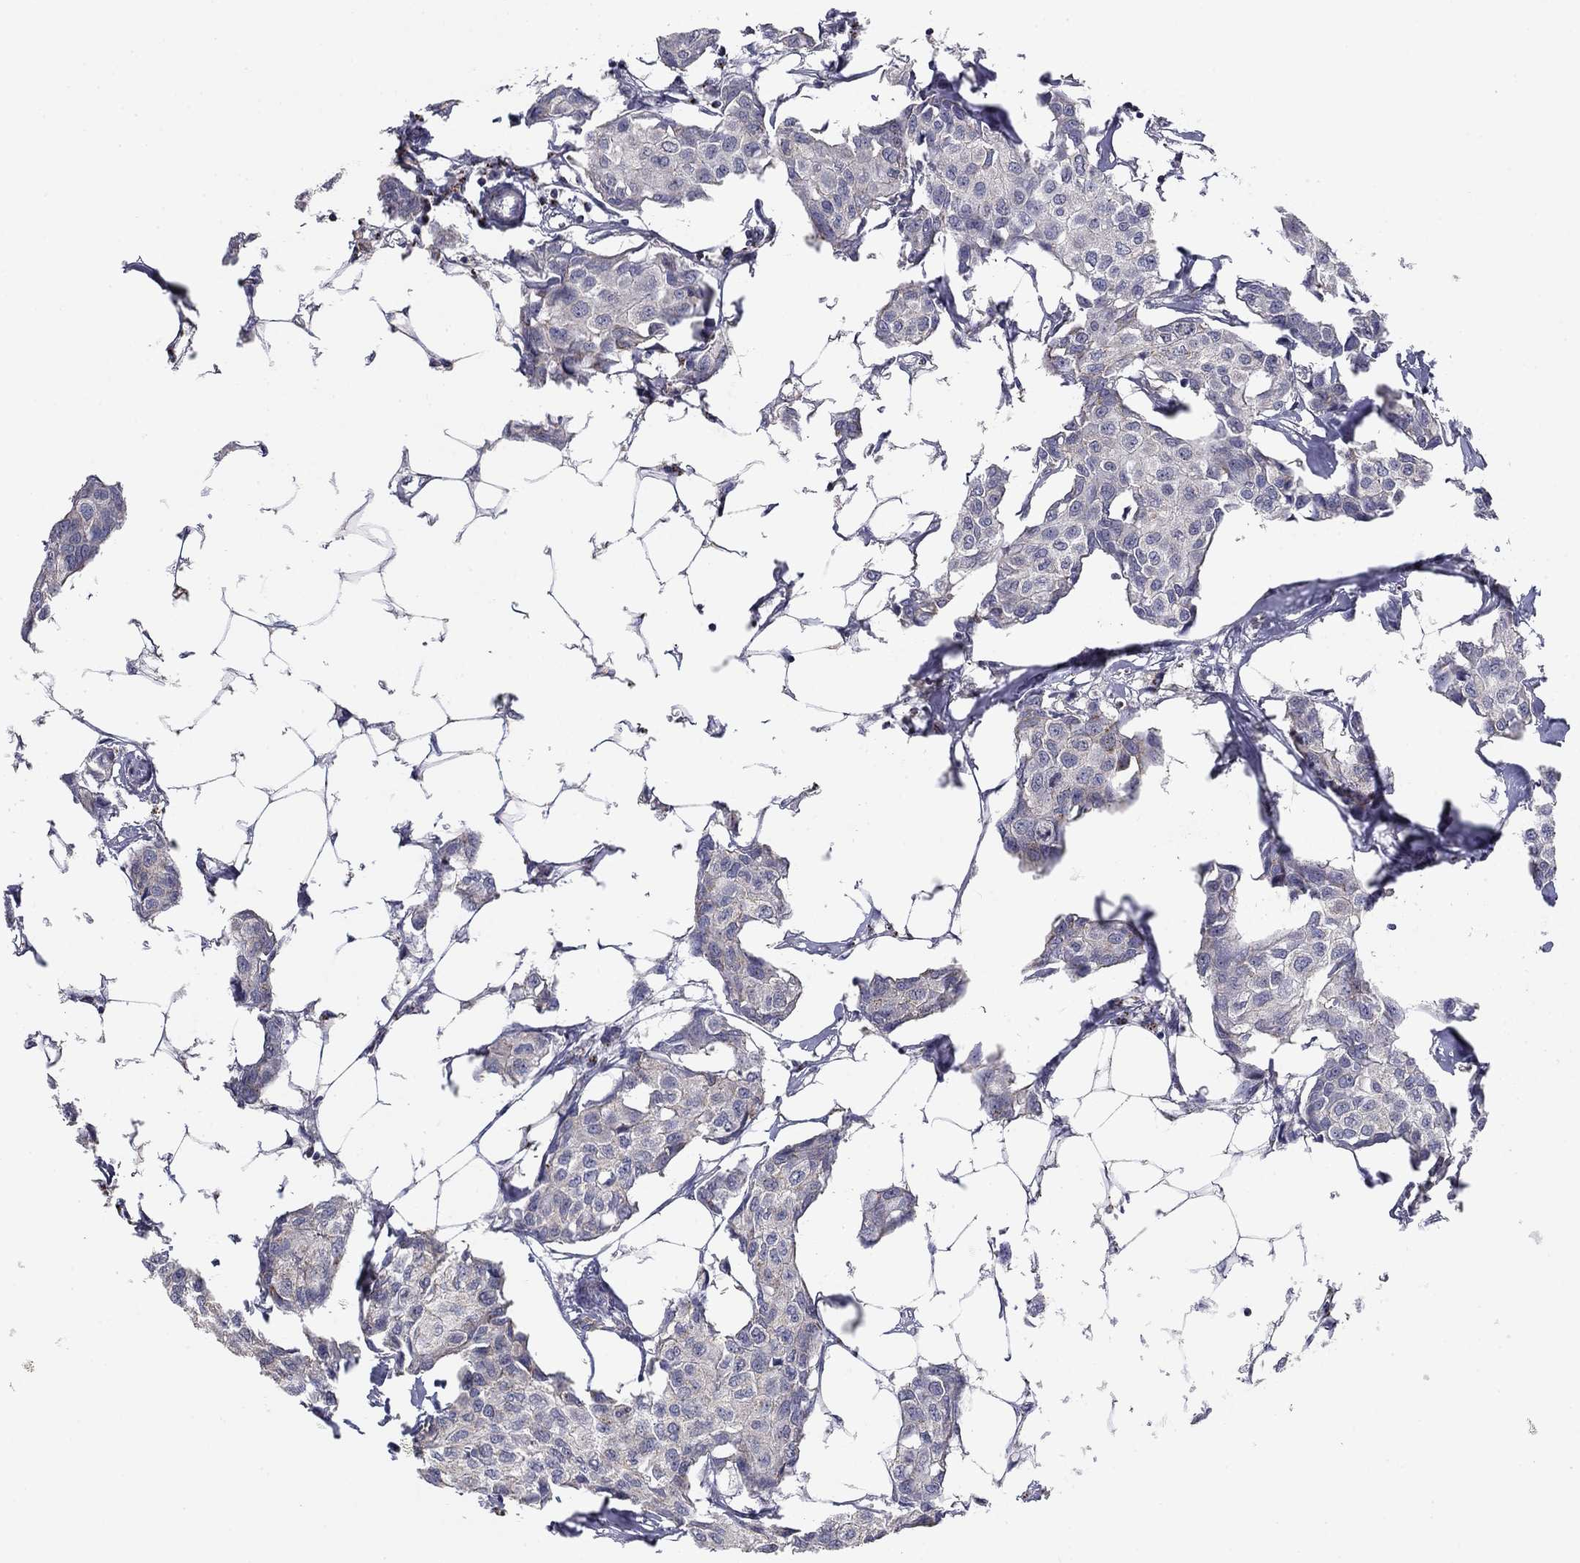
{"staining": {"intensity": "negative", "quantity": "none", "location": "none"}, "tissue": "breast cancer", "cell_type": "Tumor cells", "image_type": "cancer", "snomed": [{"axis": "morphology", "description": "Duct carcinoma"}, {"axis": "topography", "description": "Breast"}], "caption": "High magnification brightfield microscopy of breast cancer stained with DAB (brown) and counterstained with hematoxylin (blue): tumor cells show no significant expression.", "gene": "SEPTIN3", "patient": {"sex": "female", "age": 80}}